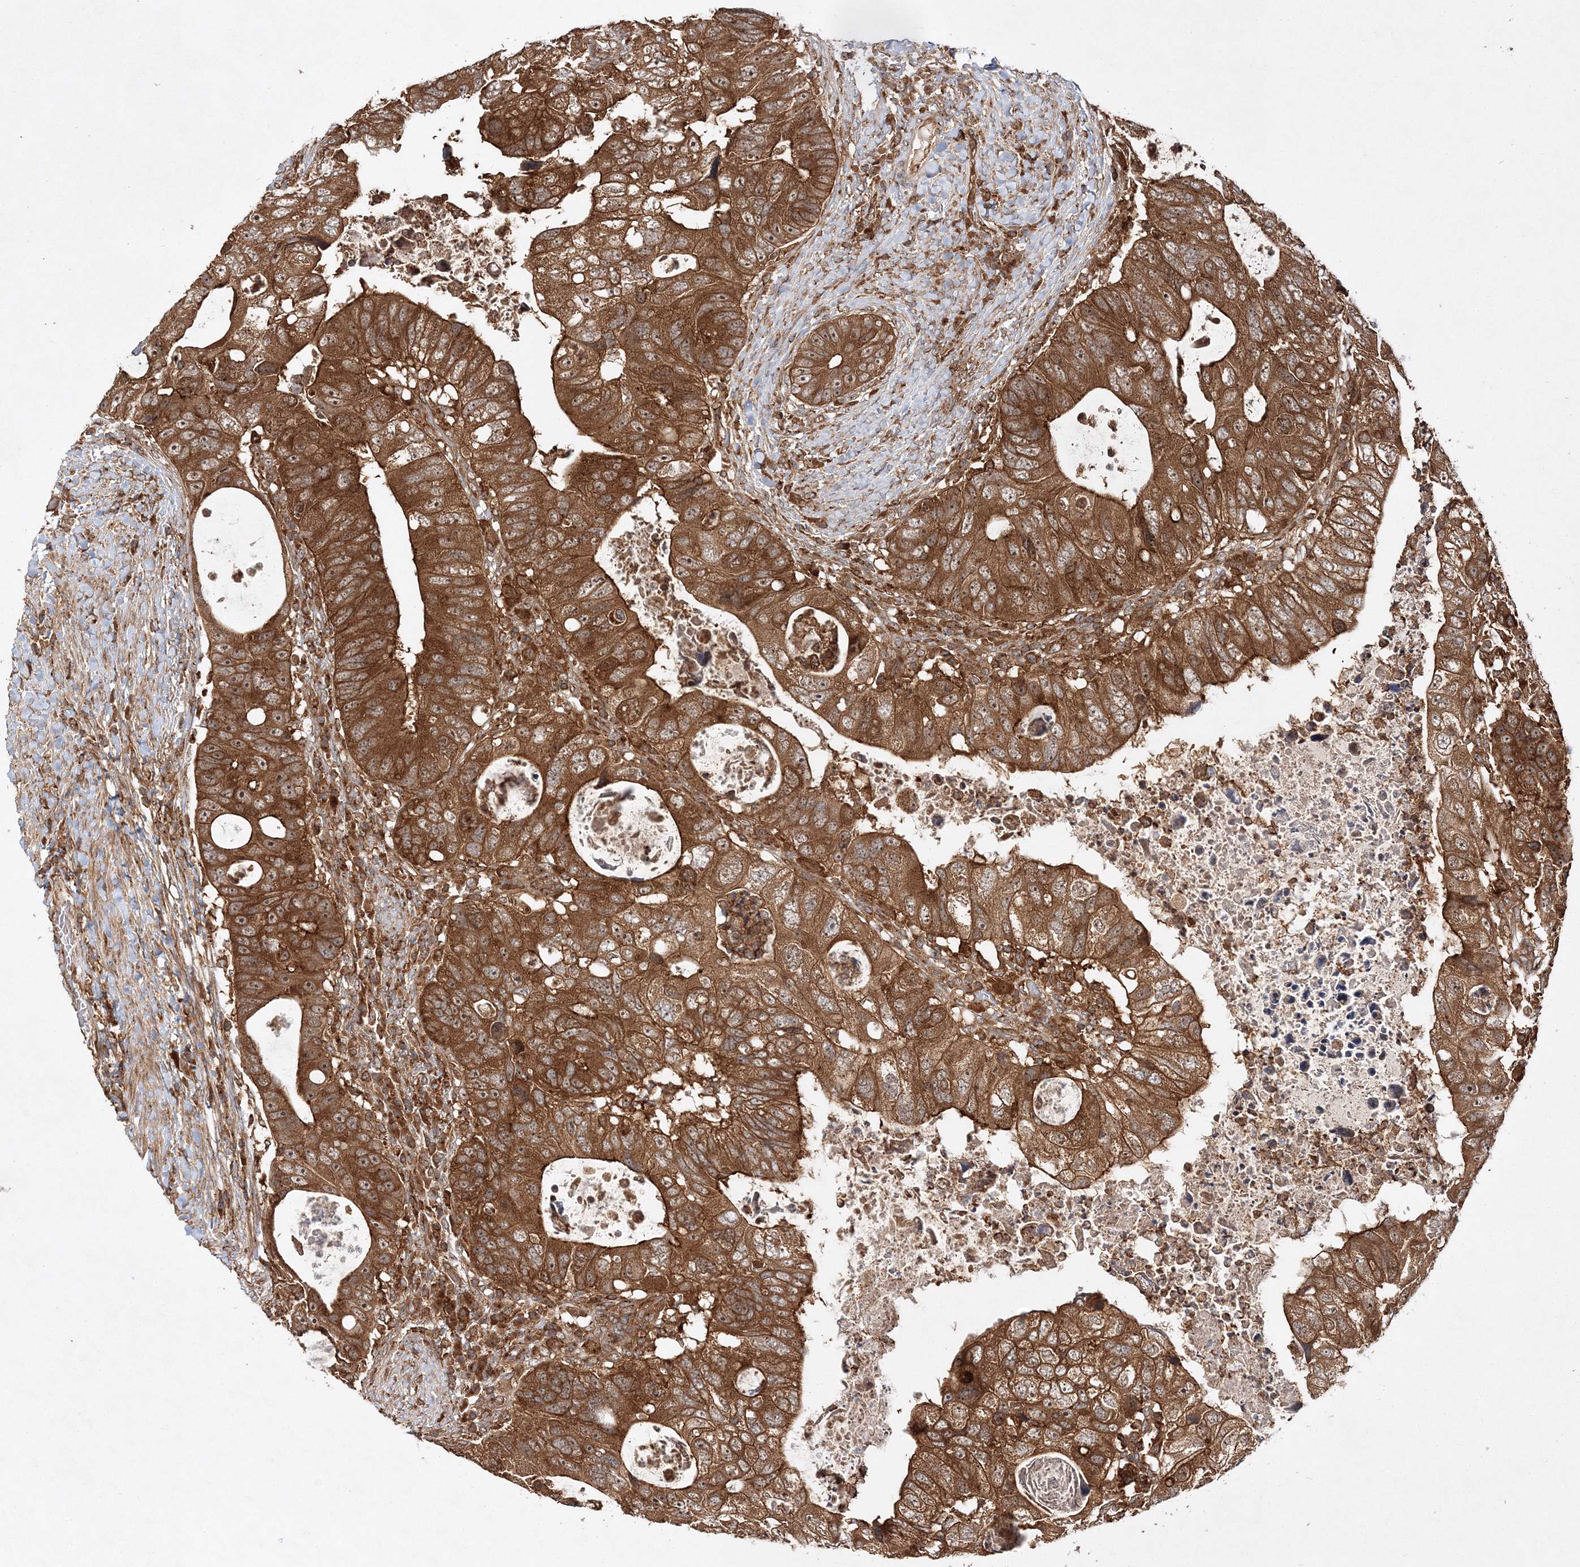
{"staining": {"intensity": "strong", "quantity": ">75%", "location": "cytoplasmic/membranous"}, "tissue": "colorectal cancer", "cell_type": "Tumor cells", "image_type": "cancer", "snomed": [{"axis": "morphology", "description": "Adenocarcinoma, NOS"}, {"axis": "topography", "description": "Rectum"}], "caption": "Human colorectal adenocarcinoma stained for a protein (brown) reveals strong cytoplasmic/membranous positive positivity in about >75% of tumor cells.", "gene": "WDR37", "patient": {"sex": "male", "age": 59}}